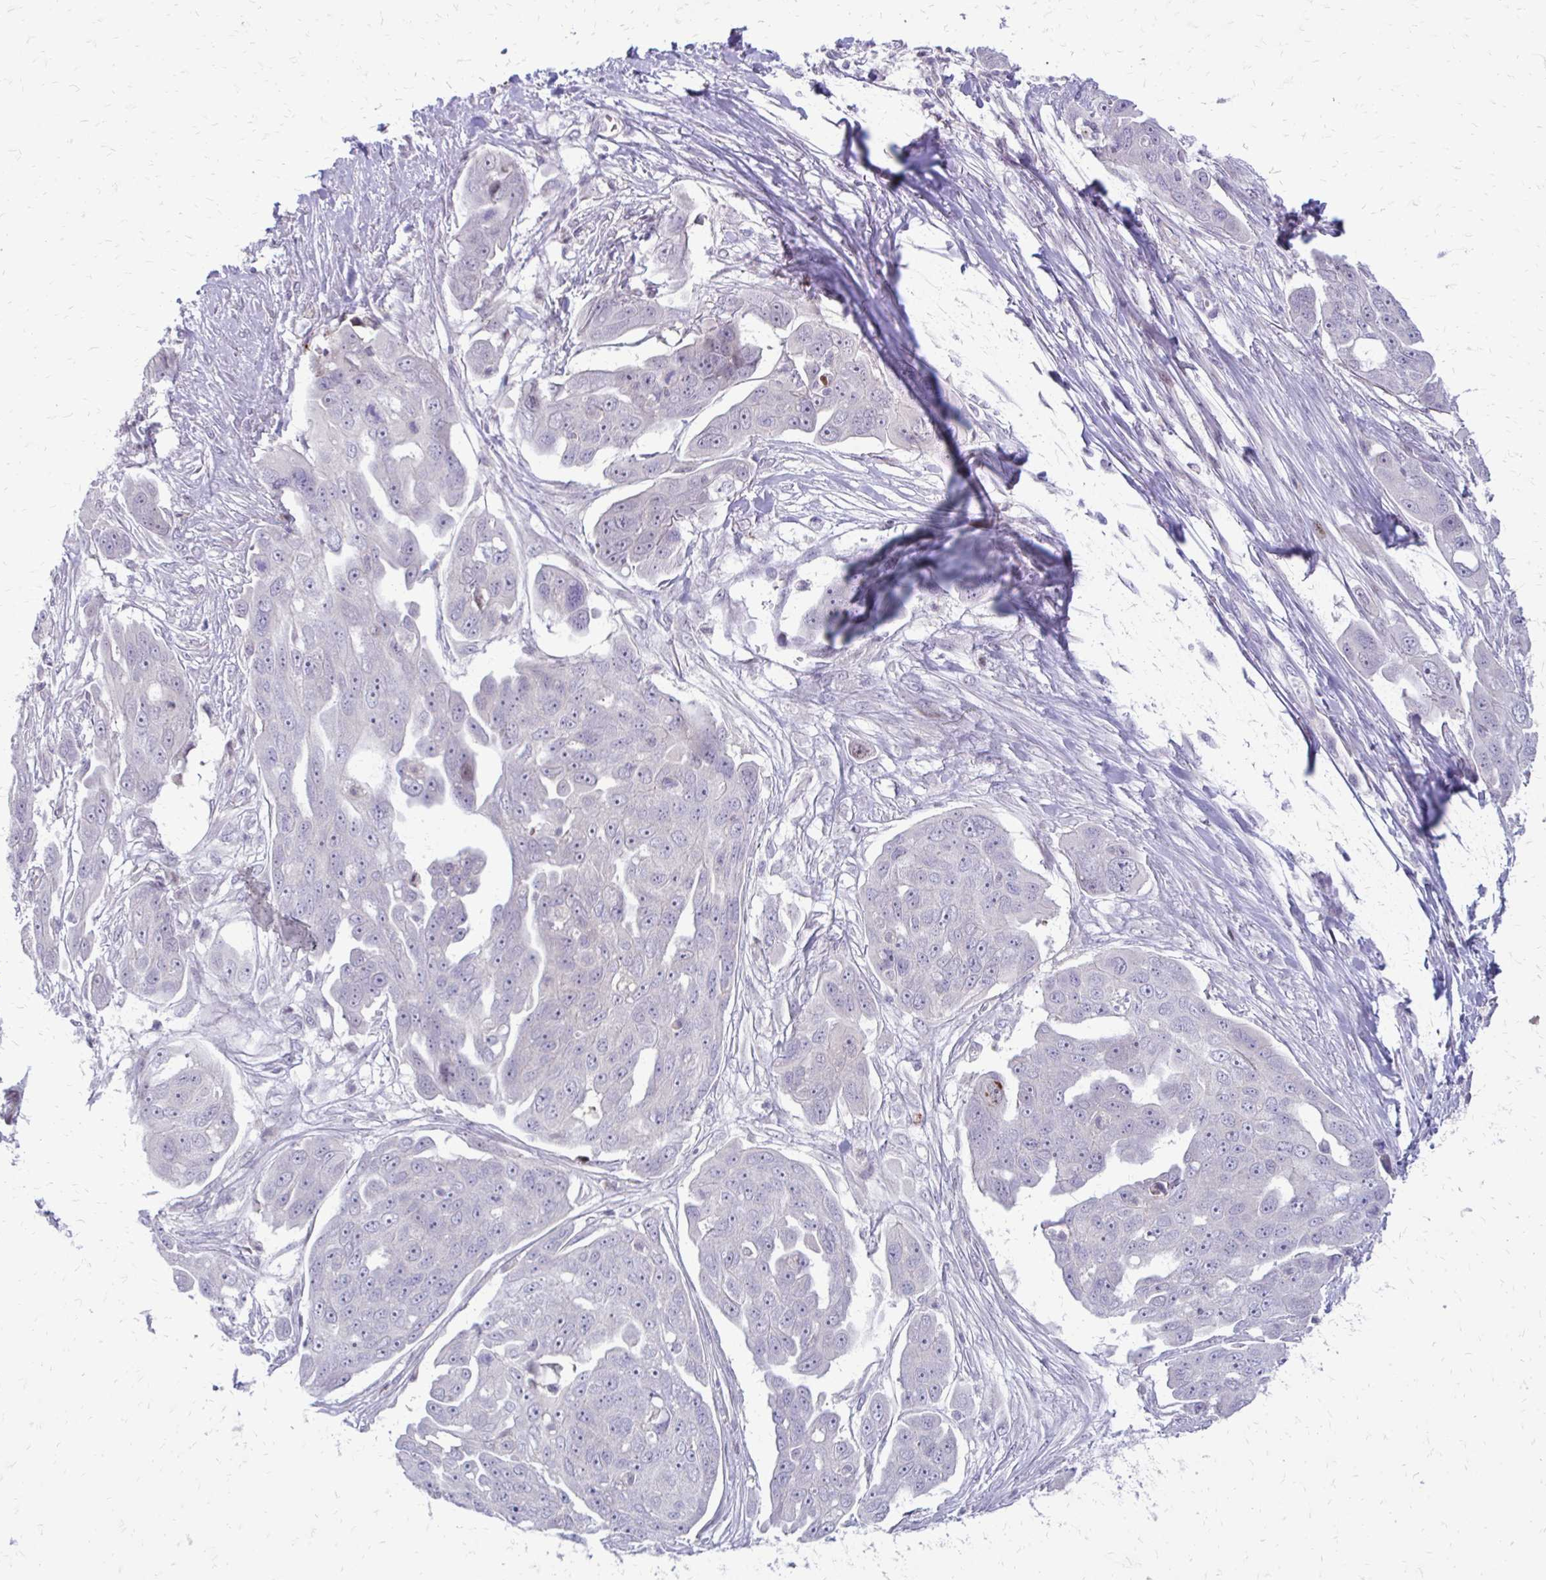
{"staining": {"intensity": "negative", "quantity": "none", "location": "none"}, "tissue": "ovarian cancer", "cell_type": "Tumor cells", "image_type": "cancer", "snomed": [{"axis": "morphology", "description": "Carcinoma, endometroid"}, {"axis": "topography", "description": "Ovary"}], "caption": "An immunohistochemistry (IHC) photomicrograph of ovarian cancer is shown. There is no staining in tumor cells of ovarian cancer. (DAB (3,3'-diaminobenzidine) immunohistochemistry (IHC) with hematoxylin counter stain).", "gene": "PPDPFL", "patient": {"sex": "female", "age": 70}}